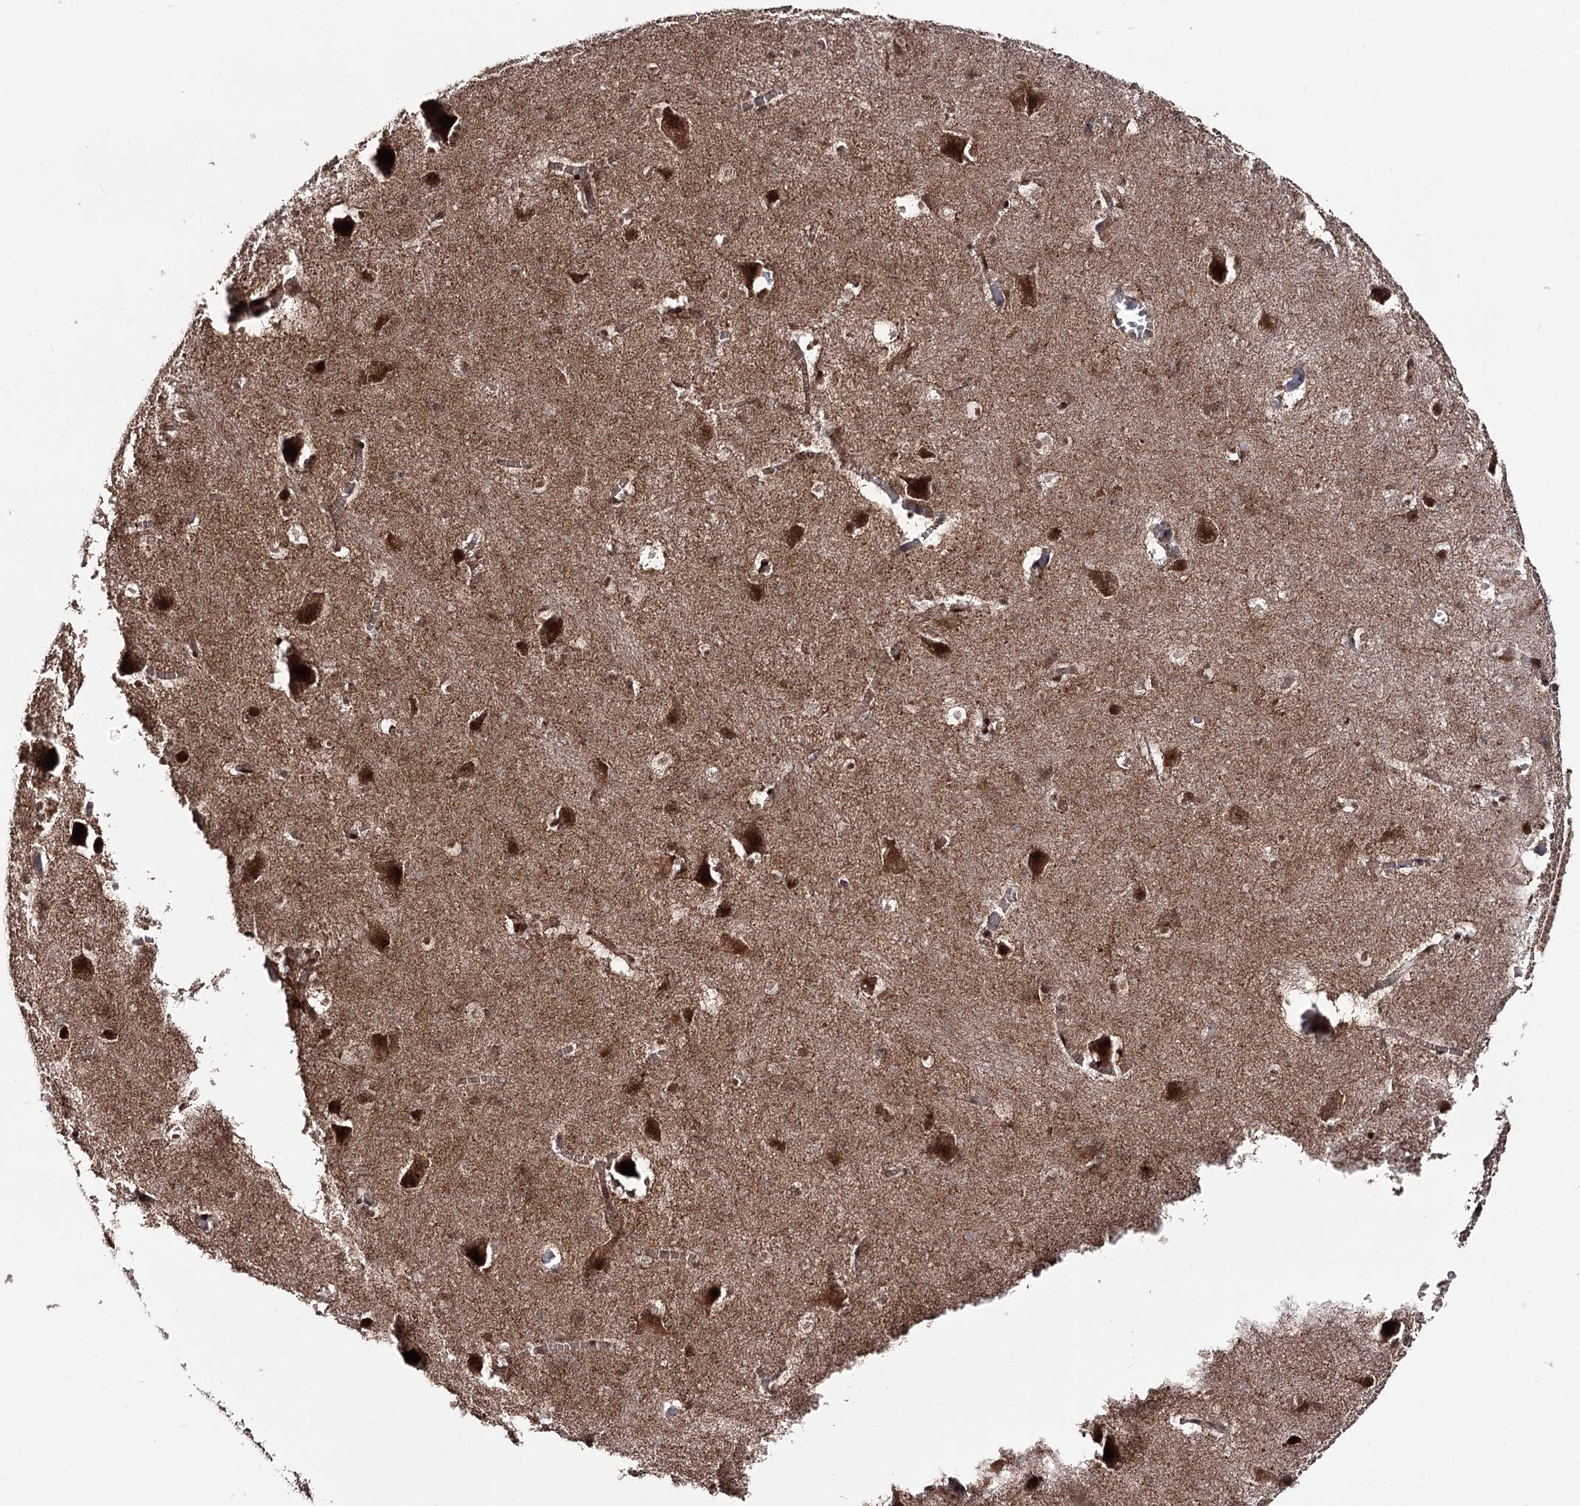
{"staining": {"intensity": "strong", "quantity": "25%-75%", "location": "cytoplasmic/membranous,nuclear"}, "tissue": "caudate", "cell_type": "Glial cells", "image_type": "normal", "snomed": [{"axis": "morphology", "description": "Normal tissue, NOS"}, {"axis": "topography", "description": "Lateral ventricle wall"}], "caption": "This is an image of immunohistochemistry (IHC) staining of benign caudate, which shows strong positivity in the cytoplasmic/membranous,nuclear of glial cells.", "gene": "FAM53B", "patient": {"sex": "male", "age": 37}}